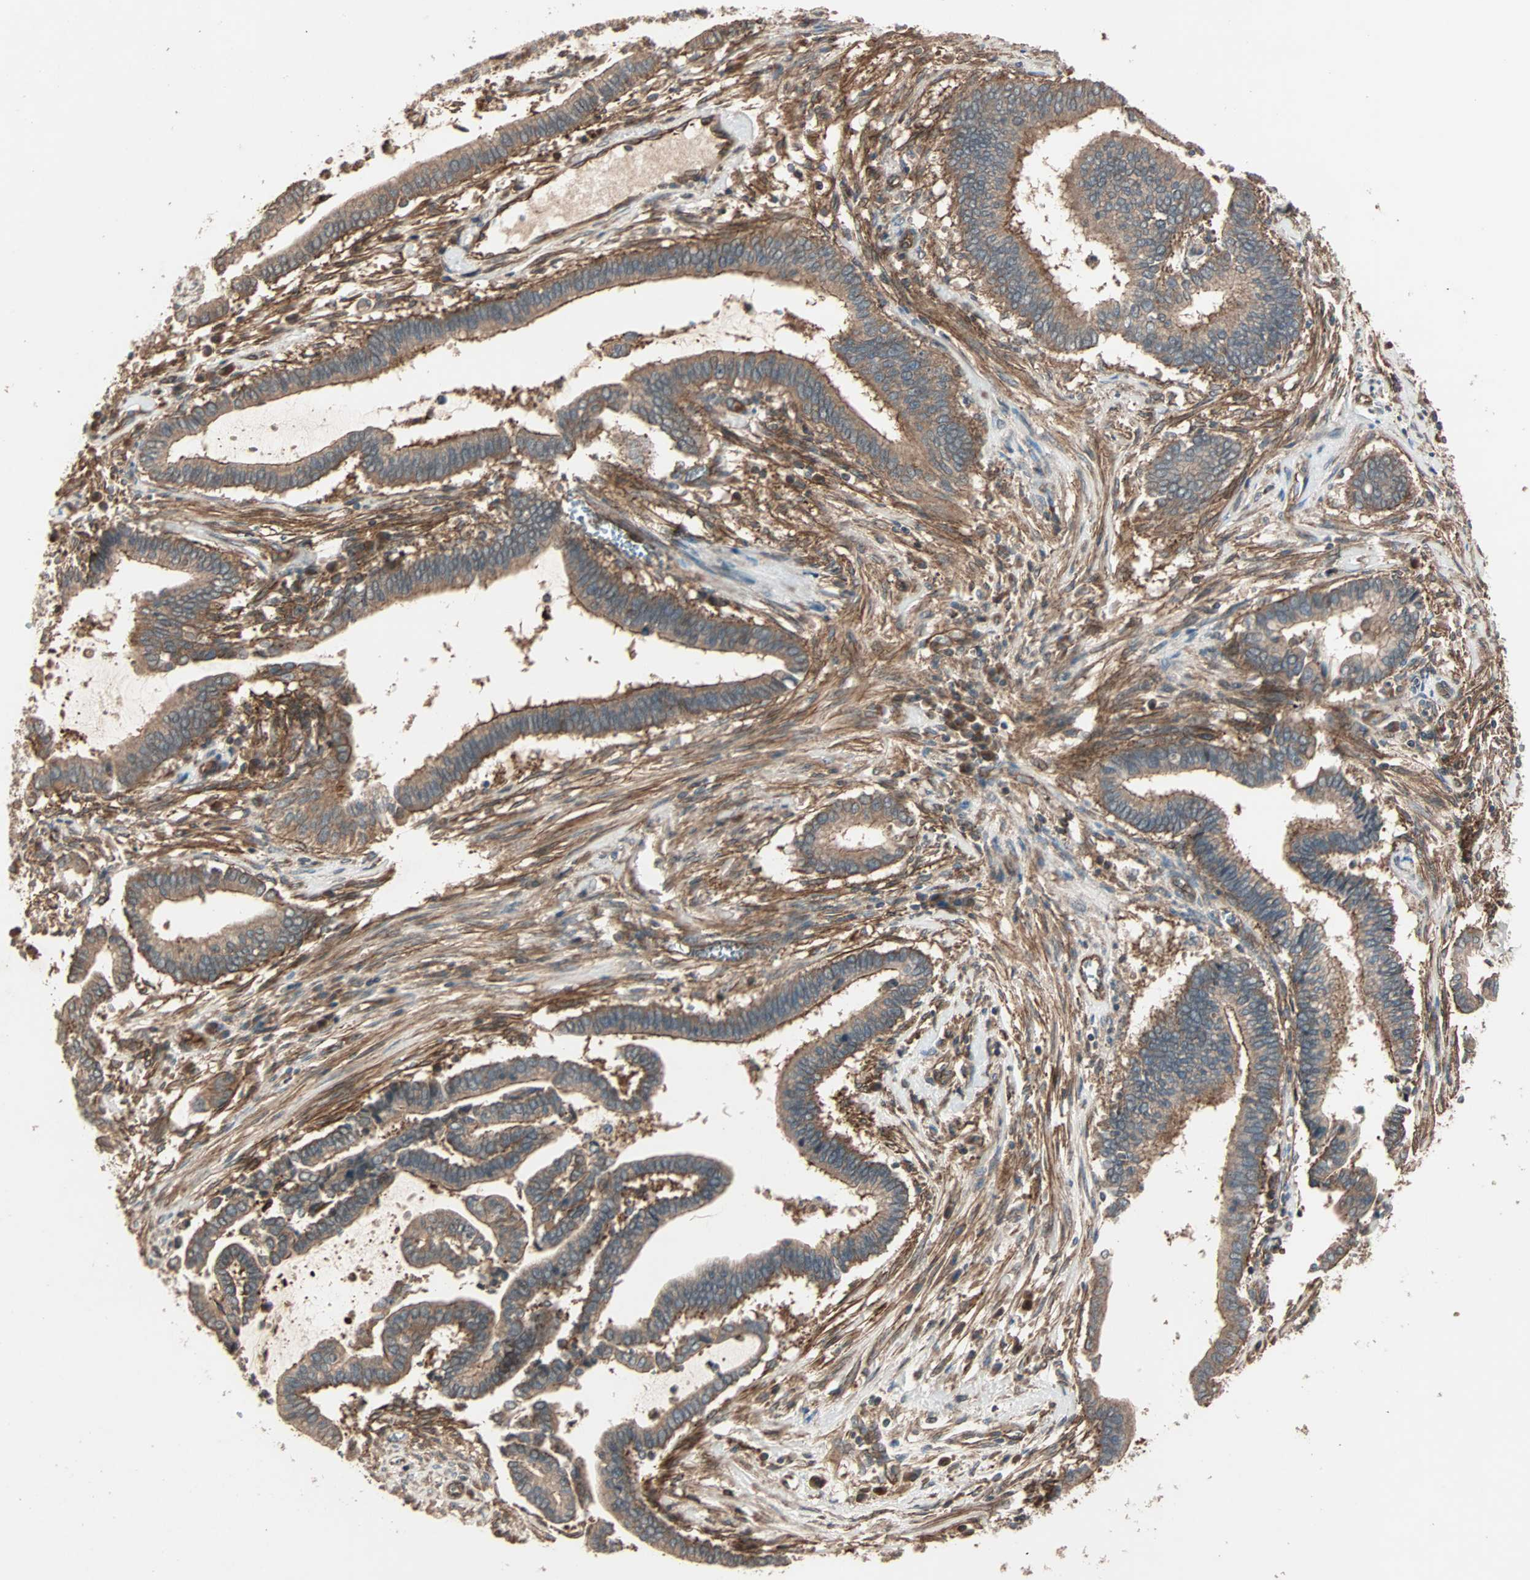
{"staining": {"intensity": "moderate", "quantity": ">75%", "location": "cytoplasmic/membranous"}, "tissue": "cervical cancer", "cell_type": "Tumor cells", "image_type": "cancer", "snomed": [{"axis": "morphology", "description": "Adenocarcinoma, NOS"}, {"axis": "topography", "description": "Cervix"}], "caption": "DAB immunohistochemical staining of human cervical cancer (adenocarcinoma) exhibits moderate cytoplasmic/membranous protein positivity in approximately >75% of tumor cells.", "gene": "GCK", "patient": {"sex": "female", "age": 44}}